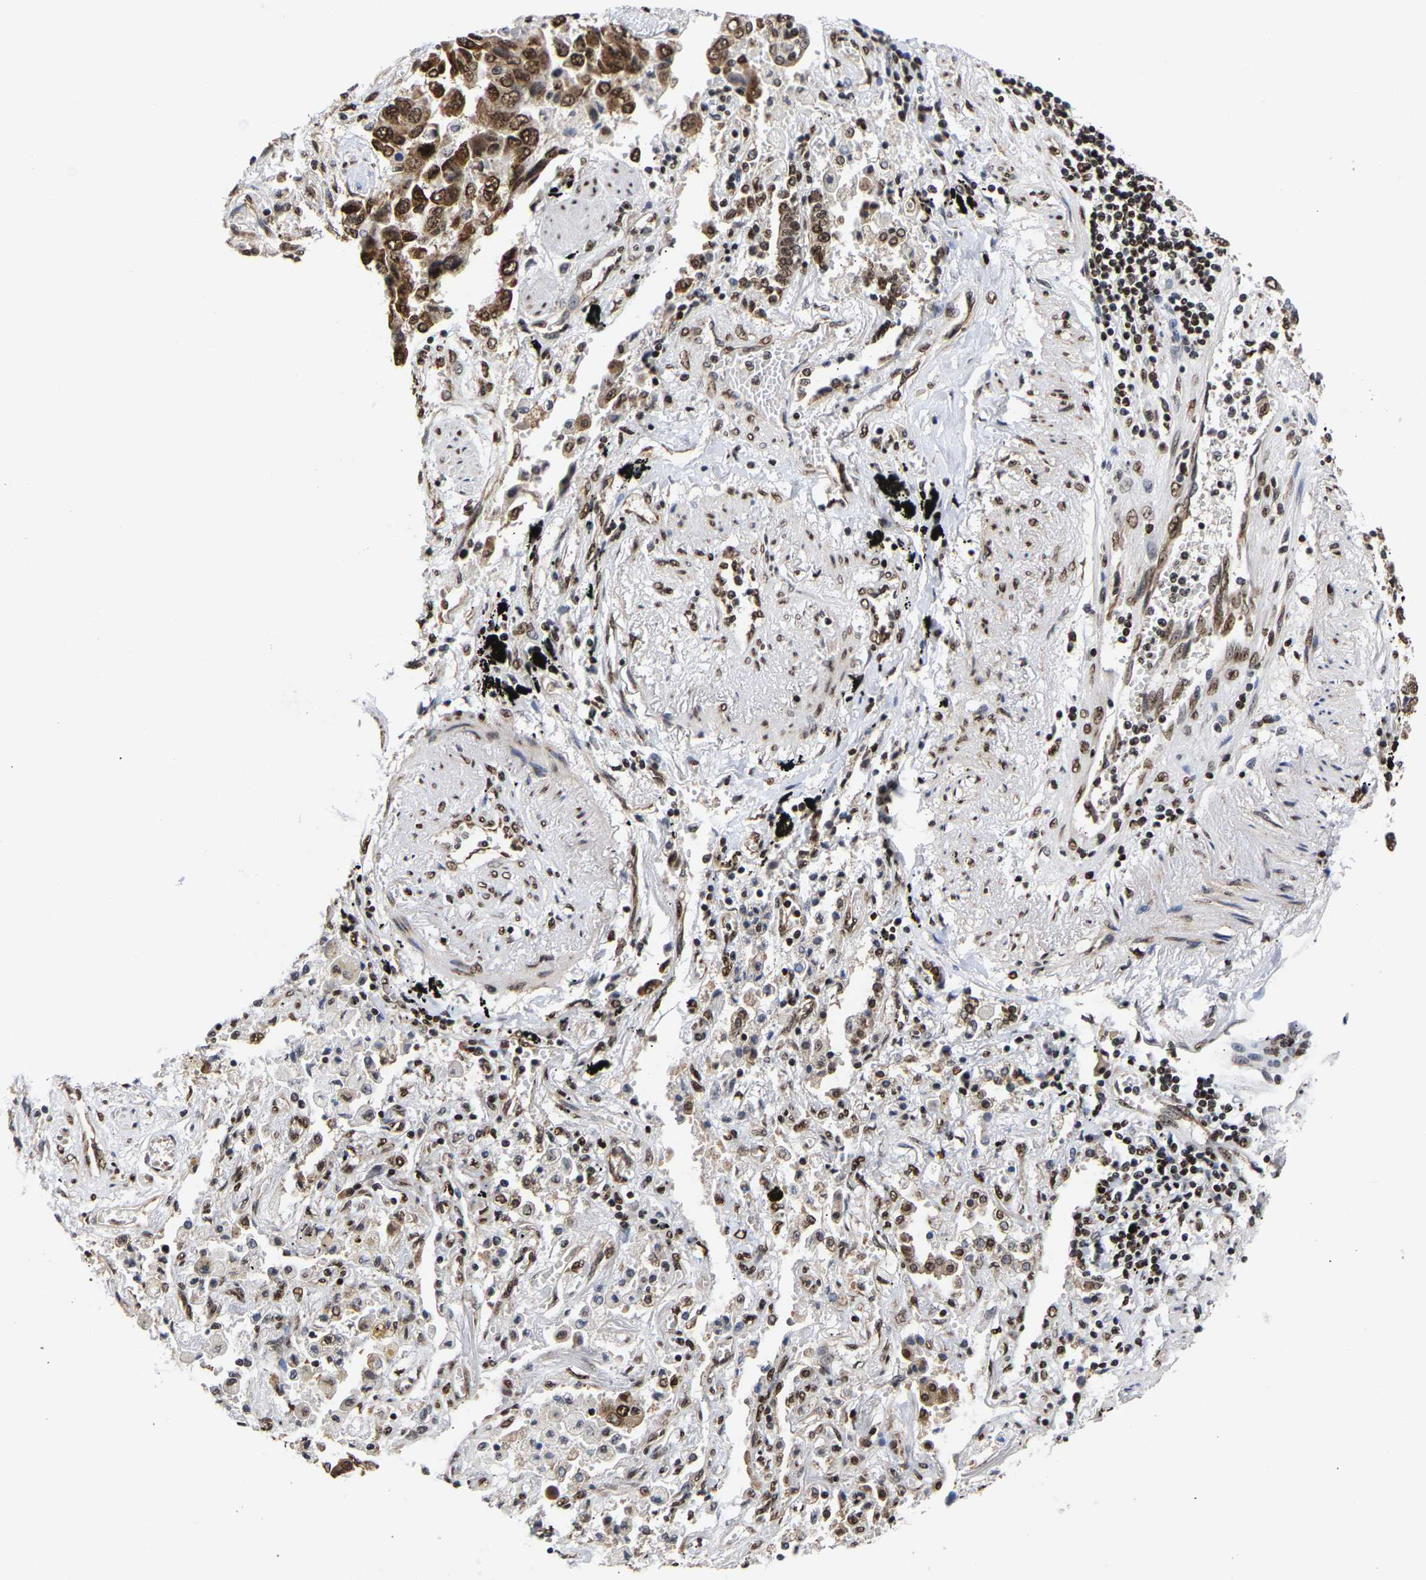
{"staining": {"intensity": "strong", "quantity": ">75%", "location": "cytoplasmic/membranous,nuclear"}, "tissue": "lung cancer", "cell_type": "Tumor cells", "image_type": "cancer", "snomed": [{"axis": "morphology", "description": "Adenocarcinoma, NOS"}, {"axis": "topography", "description": "Lung"}], "caption": "Human lung cancer (adenocarcinoma) stained with a brown dye demonstrates strong cytoplasmic/membranous and nuclear positive positivity in about >75% of tumor cells.", "gene": "PSIP1", "patient": {"sex": "female", "age": 65}}